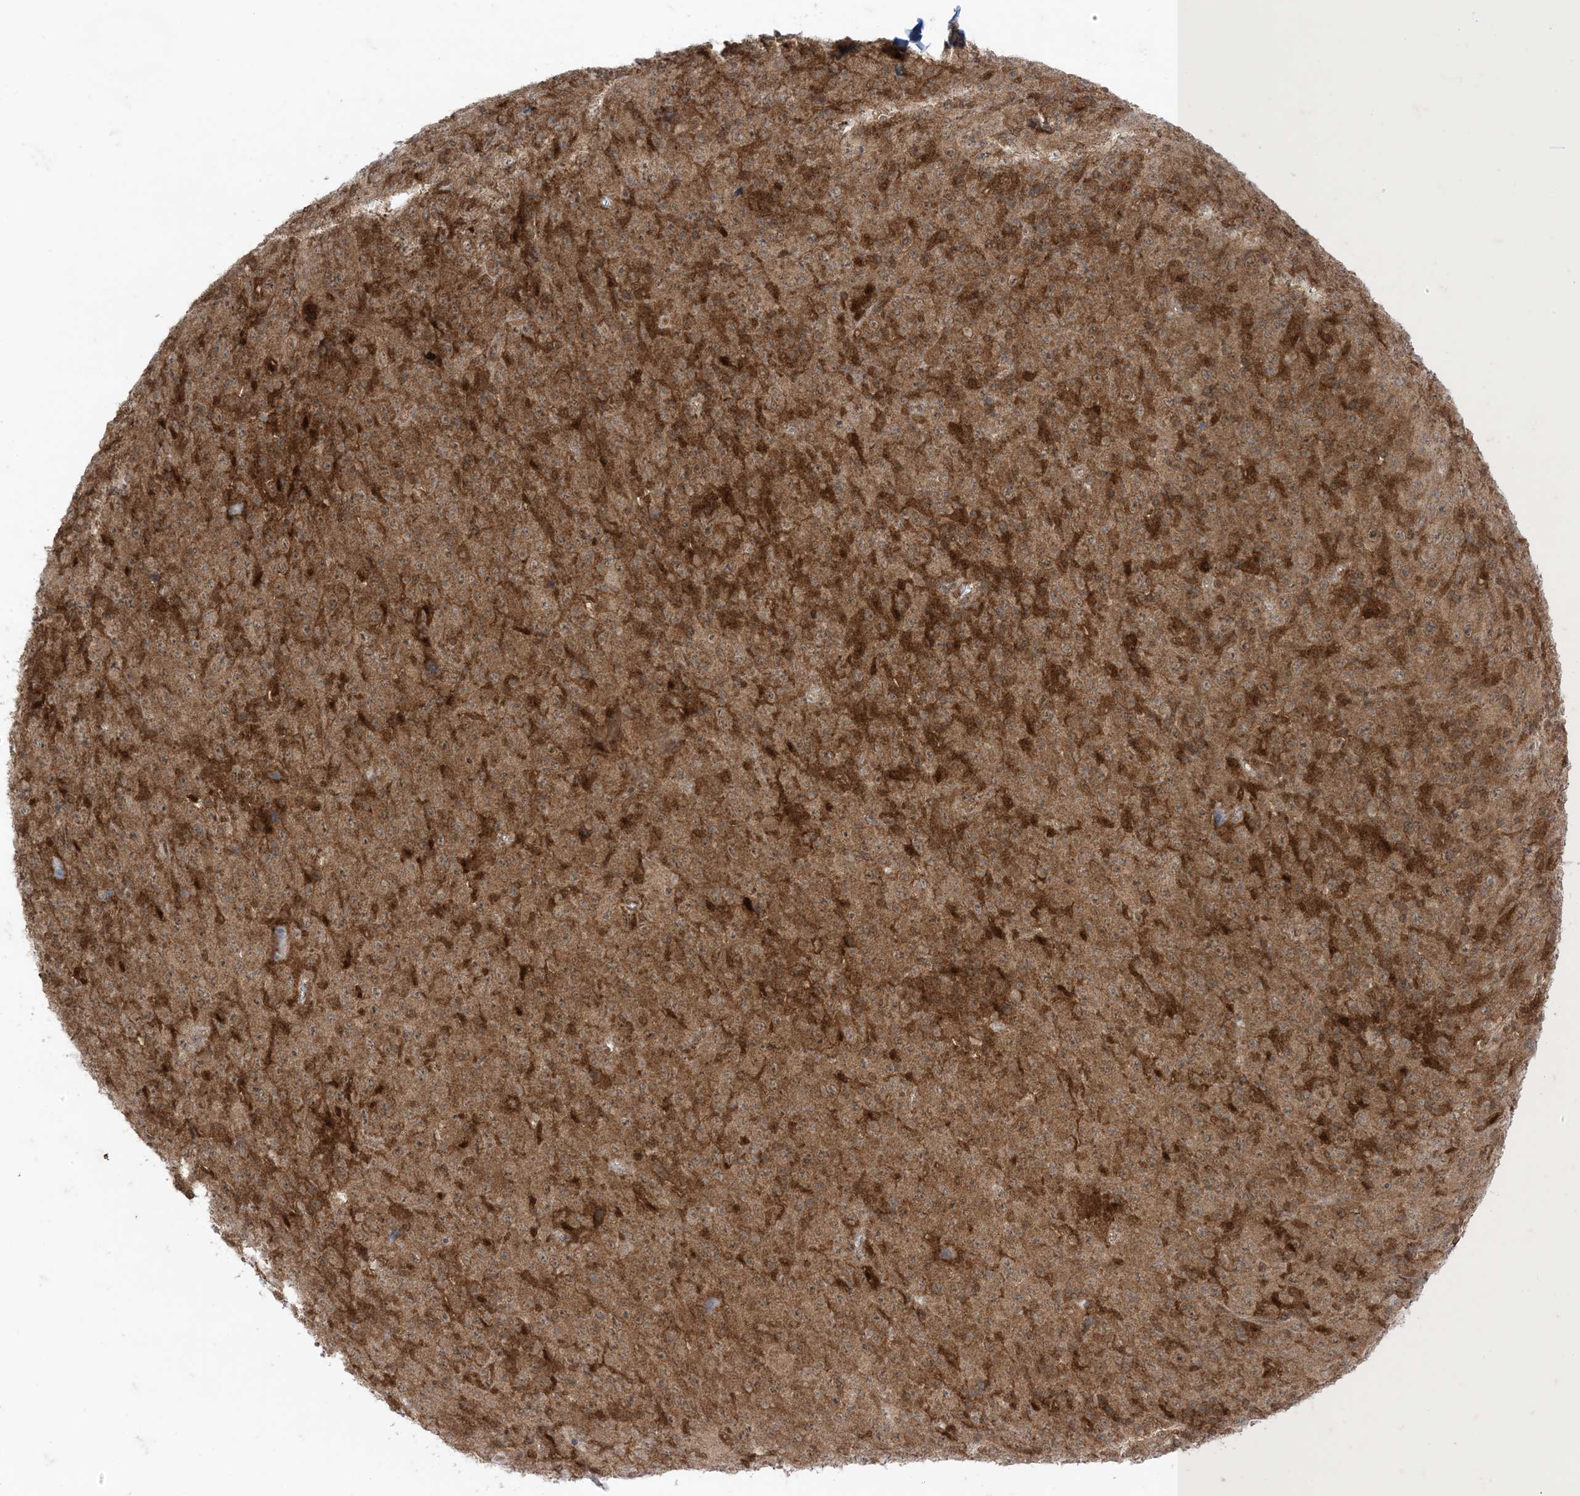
{"staining": {"intensity": "moderate", "quantity": ">75%", "location": "cytoplasmic/membranous"}, "tissue": "melanoma", "cell_type": "Tumor cells", "image_type": "cancer", "snomed": [{"axis": "morphology", "description": "Malignant melanoma, Metastatic site"}, {"axis": "topography", "description": "Skin"}], "caption": "Immunohistochemical staining of human melanoma shows moderate cytoplasmic/membranous protein staining in approximately >75% of tumor cells. (DAB (3,3'-diaminobenzidine) IHC, brown staining for protein, blue staining for nuclei).", "gene": "PTPA", "patient": {"sex": "female", "age": 56}}